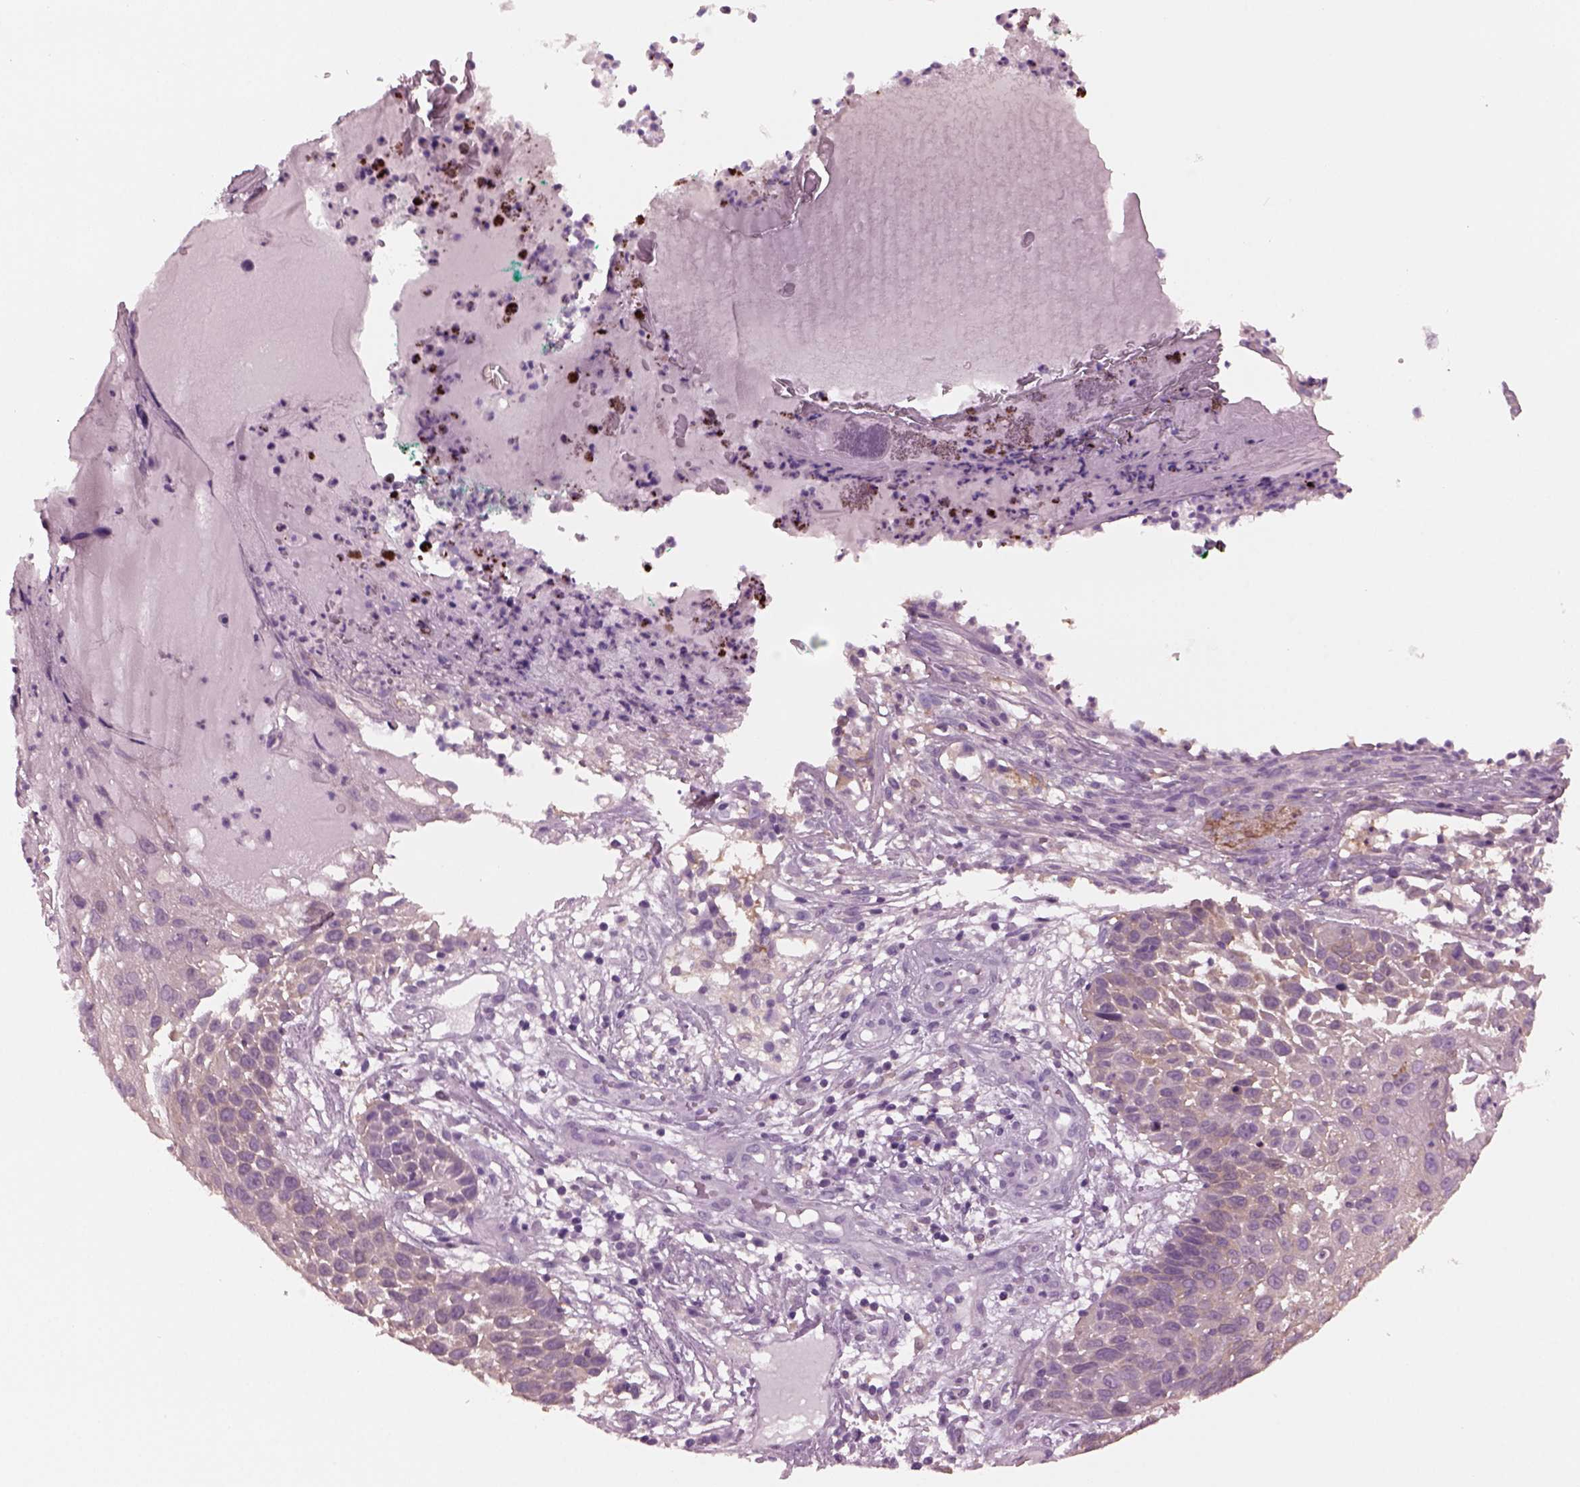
{"staining": {"intensity": "weak", "quantity": "25%-75%", "location": "cytoplasmic/membranous"}, "tissue": "skin cancer", "cell_type": "Tumor cells", "image_type": "cancer", "snomed": [{"axis": "morphology", "description": "Squamous cell carcinoma, NOS"}, {"axis": "topography", "description": "Skin"}], "caption": "IHC of human skin cancer (squamous cell carcinoma) shows low levels of weak cytoplasmic/membranous expression in about 25%-75% of tumor cells.", "gene": "SHTN1", "patient": {"sex": "male", "age": 92}}